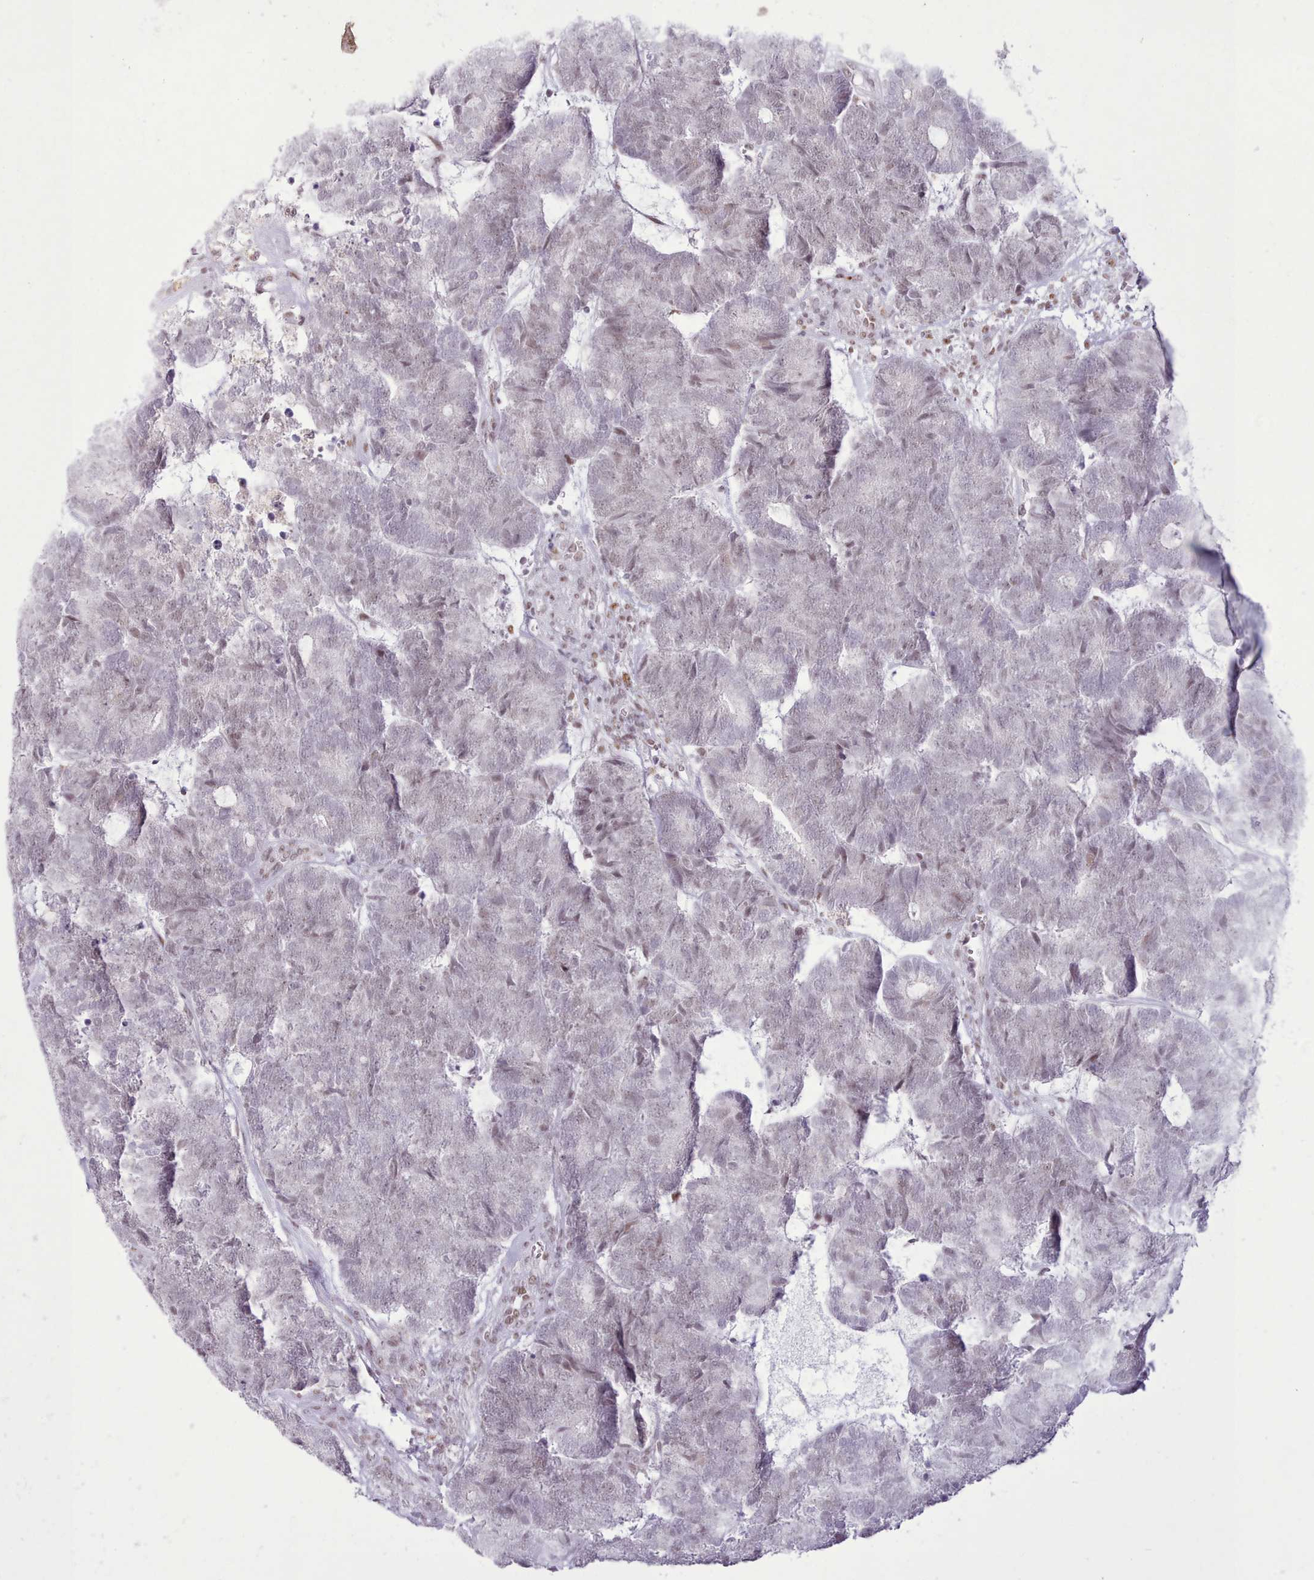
{"staining": {"intensity": "weak", "quantity": "25%-75%", "location": "nuclear"}, "tissue": "head and neck cancer", "cell_type": "Tumor cells", "image_type": "cancer", "snomed": [{"axis": "morphology", "description": "Adenocarcinoma, NOS"}, {"axis": "topography", "description": "Head-Neck"}], "caption": "Immunohistochemical staining of head and neck adenocarcinoma displays low levels of weak nuclear protein staining in about 25%-75% of tumor cells. Immunohistochemistry (ihc) stains the protein of interest in brown and the nuclei are stained blue.", "gene": "TAF15", "patient": {"sex": "female", "age": 81}}